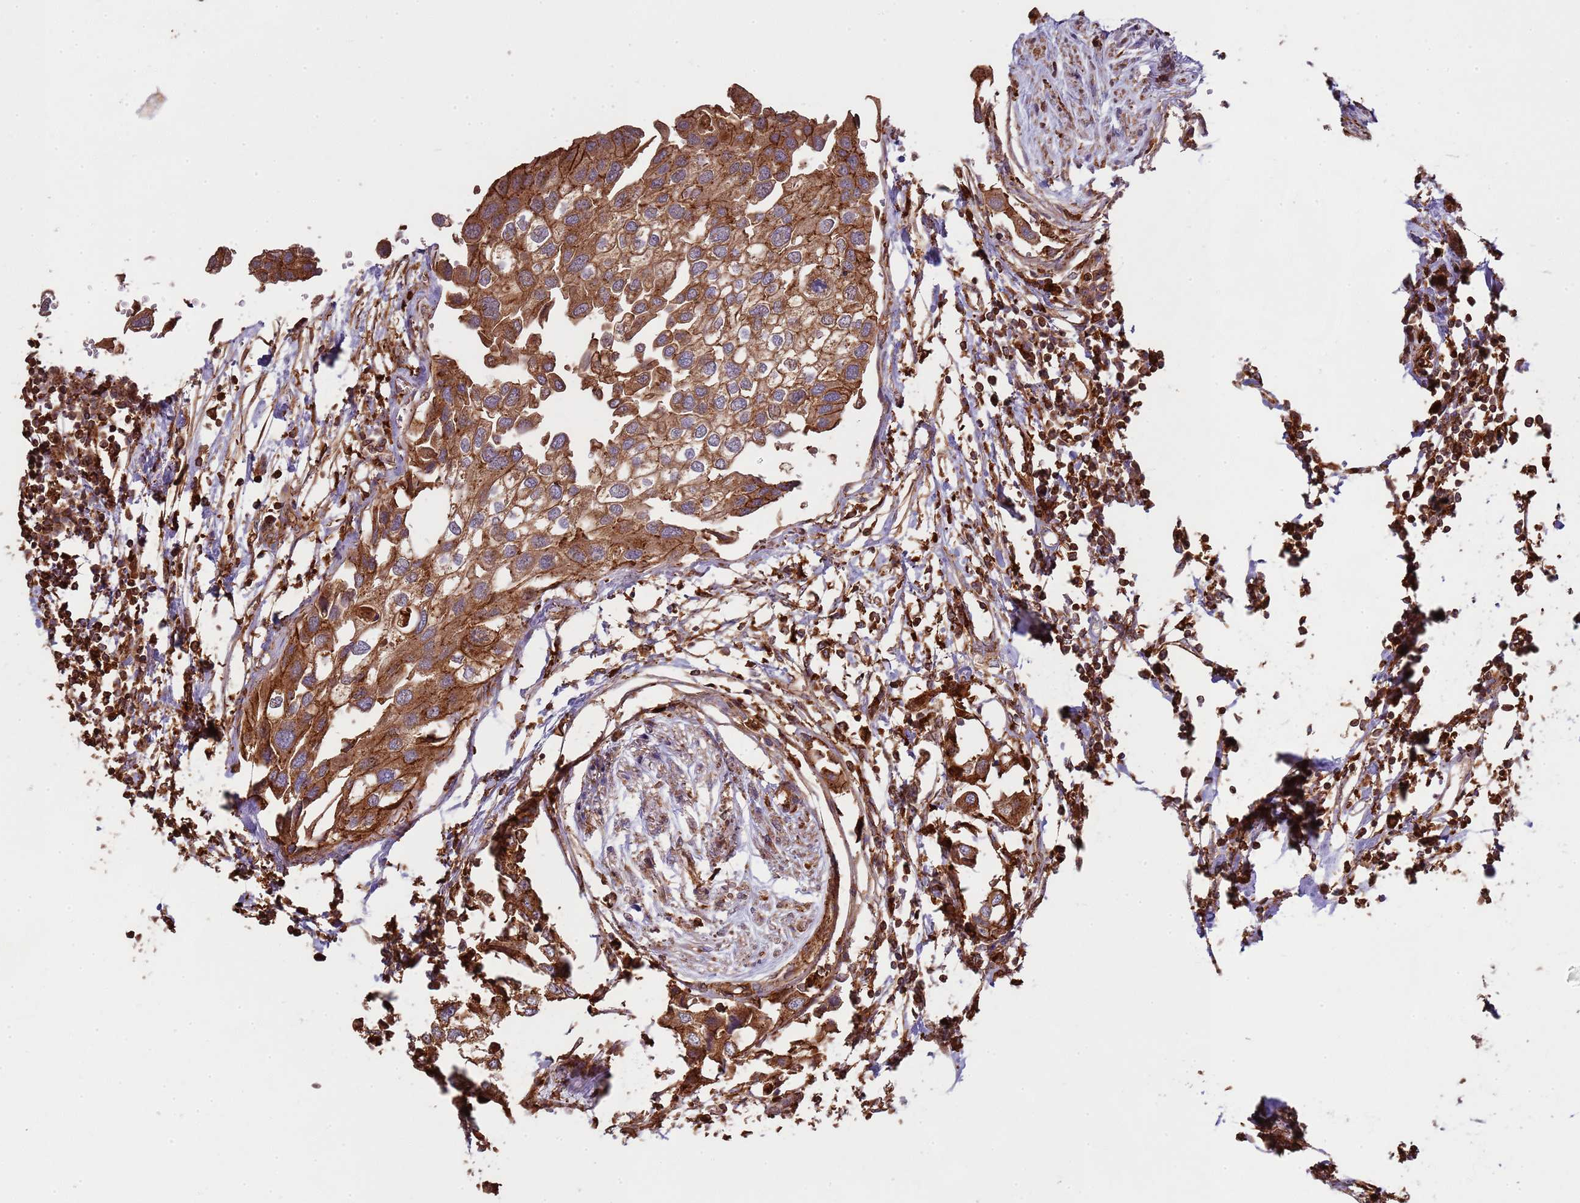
{"staining": {"intensity": "moderate", "quantity": ">75%", "location": "cytoplasmic/membranous"}, "tissue": "urothelial cancer", "cell_type": "Tumor cells", "image_type": "cancer", "snomed": [{"axis": "morphology", "description": "Urothelial carcinoma, High grade"}, {"axis": "topography", "description": "Urinary bladder"}], "caption": "The histopathology image reveals a brown stain indicating the presence of a protein in the cytoplasmic/membranous of tumor cells in urothelial cancer.", "gene": "NDUFAF4", "patient": {"sex": "male", "age": 64}}